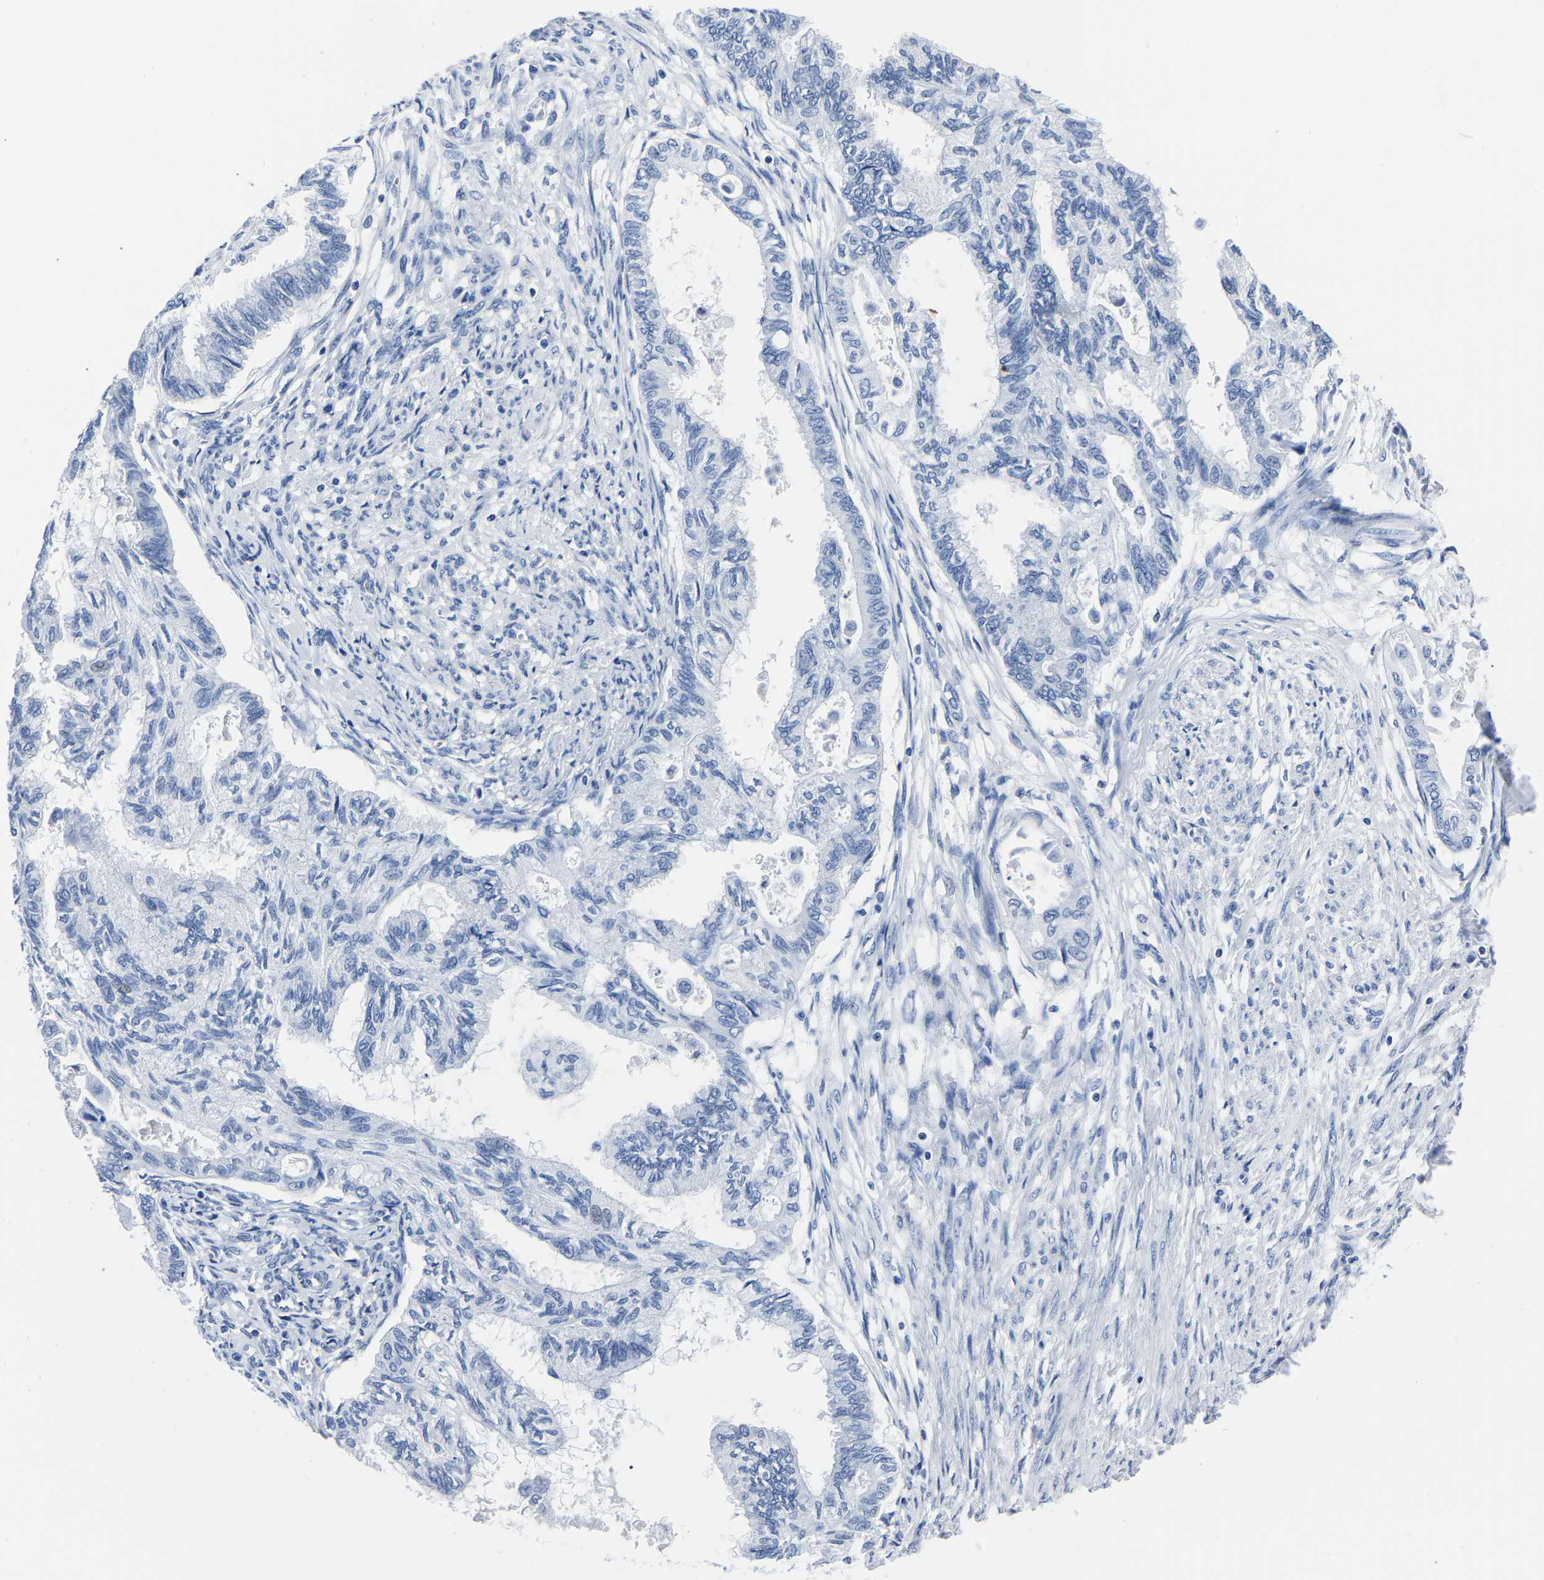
{"staining": {"intensity": "negative", "quantity": "none", "location": "none"}, "tissue": "cervical cancer", "cell_type": "Tumor cells", "image_type": "cancer", "snomed": [{"axis": "morphology", "description": "Normal tissue, NOS"}, {"axis": "morphology", "description": "Adenocarcinoma, NOS"}, {"axis": "topography", "description": "Cervix"}, {"axis": "topography", "description": "Endometrium"}], "caption": "Immunohistochemistry (IHC) histopathology image of adenocarcinoma (cervical) stained for a protein (brown), which shows no expression in tumor cells.", "gene": "IMPG2", "patient": {"sex": "female", "age": 86}}